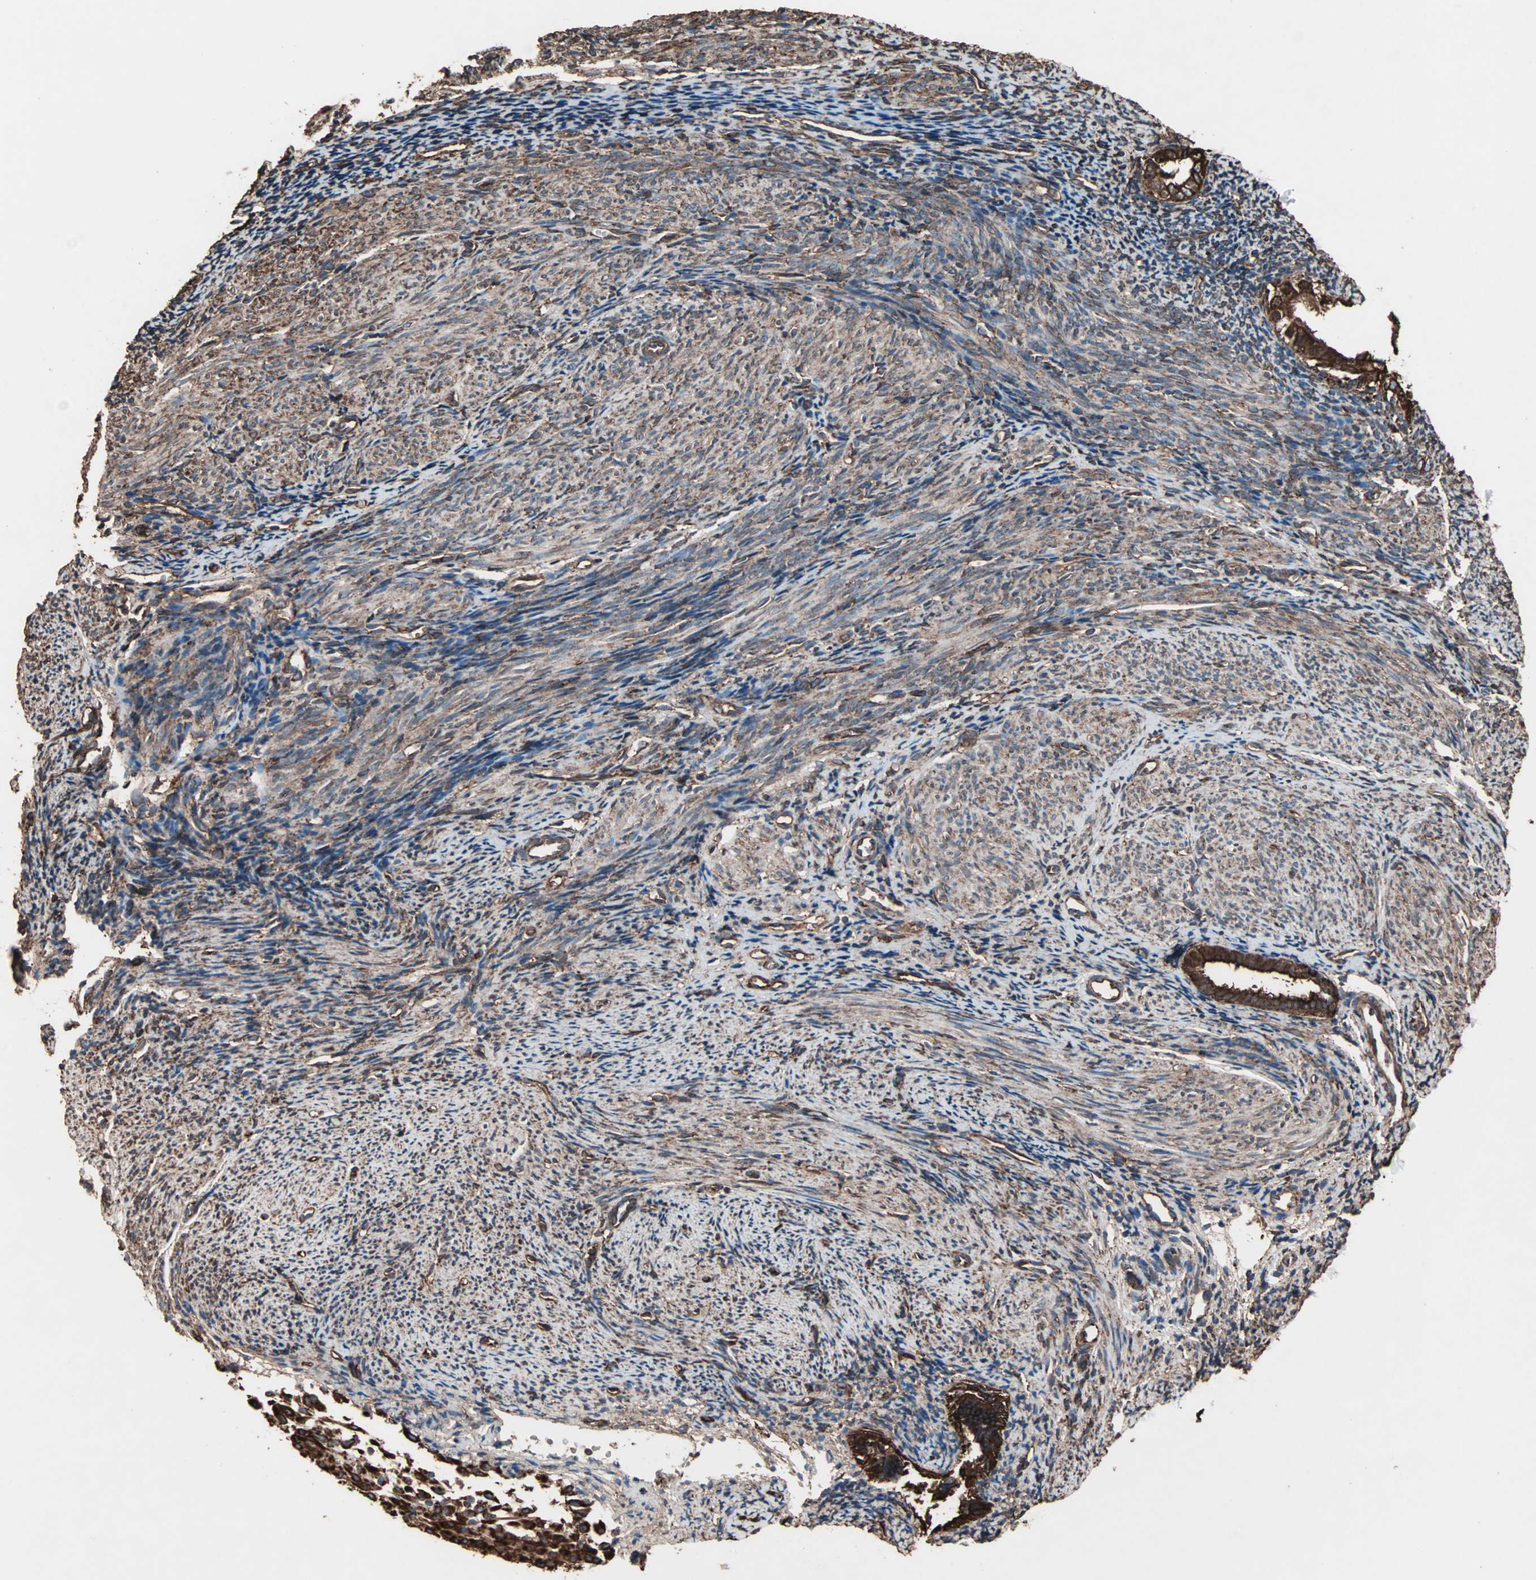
{"staining": {"intensity": "moderate", "quantity": ">75%", "location": "cytoplasmic/membranous"}, "tissue": "endometrium", "cell_type": "Cells in endometrial stroma", "image_type": "normal", "snomed": [{"axis": "morphology", "description": "Normal tissue, NOS"}, {"axis": "topography", "description": "Smooth muscle"}, {"axis": "topography", "description": "Endometrium"}], "caption": "A medium amount of moderate cytoplasmic/membranous expression is present in approximately >75% of cells in endometrial stroma in unremarkable endometrium. (Brightfield microscopy of DAB IHC at high magnification).", "gene": "HSP90B1", "patient": {"sex": "female", "age": 57}}